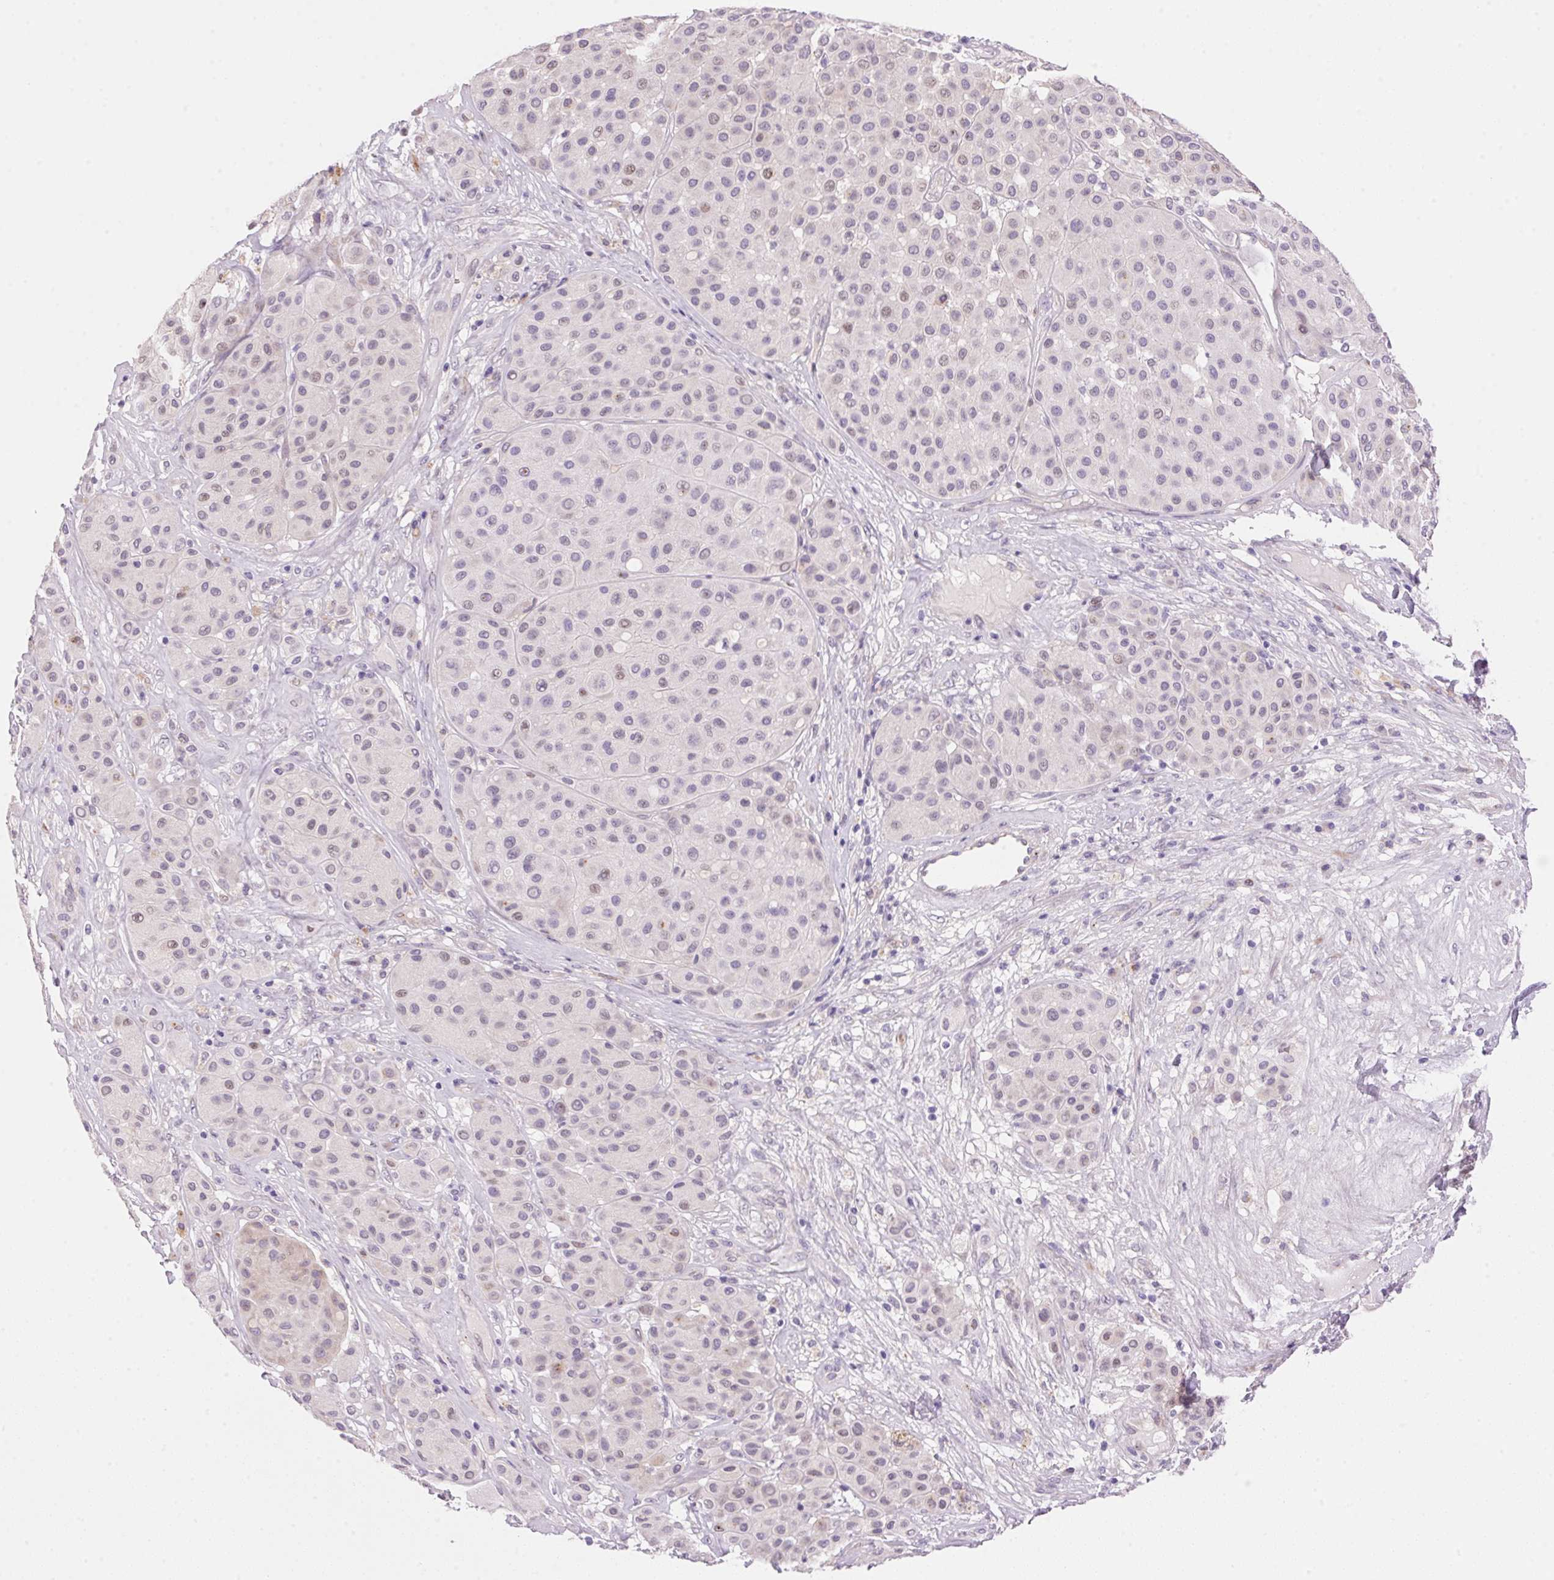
{"staining": {"intensity": "negative", "quantity": "none", "location": "none"}, "tissue": "melanoma", "cell_type": "Tumor cells", "image_type": "cancer", "snomed": [{"axis": "morphology", "description": "Malignant melanoma, Metastatic site"}, {"axis": "topography", "description": "Smooth muscle"}], "caption": "Immunohistochemistry photomicrograph of neoplastic tissue: malignant melanoma (metastatic site) stained with DAB demonstrates no significant protein staining in tumor cells. (DAB immunohistochemistry (IHC), high magnification).", "gene": "TEKT1", "patient": {"sex": "male", "age": 41}}